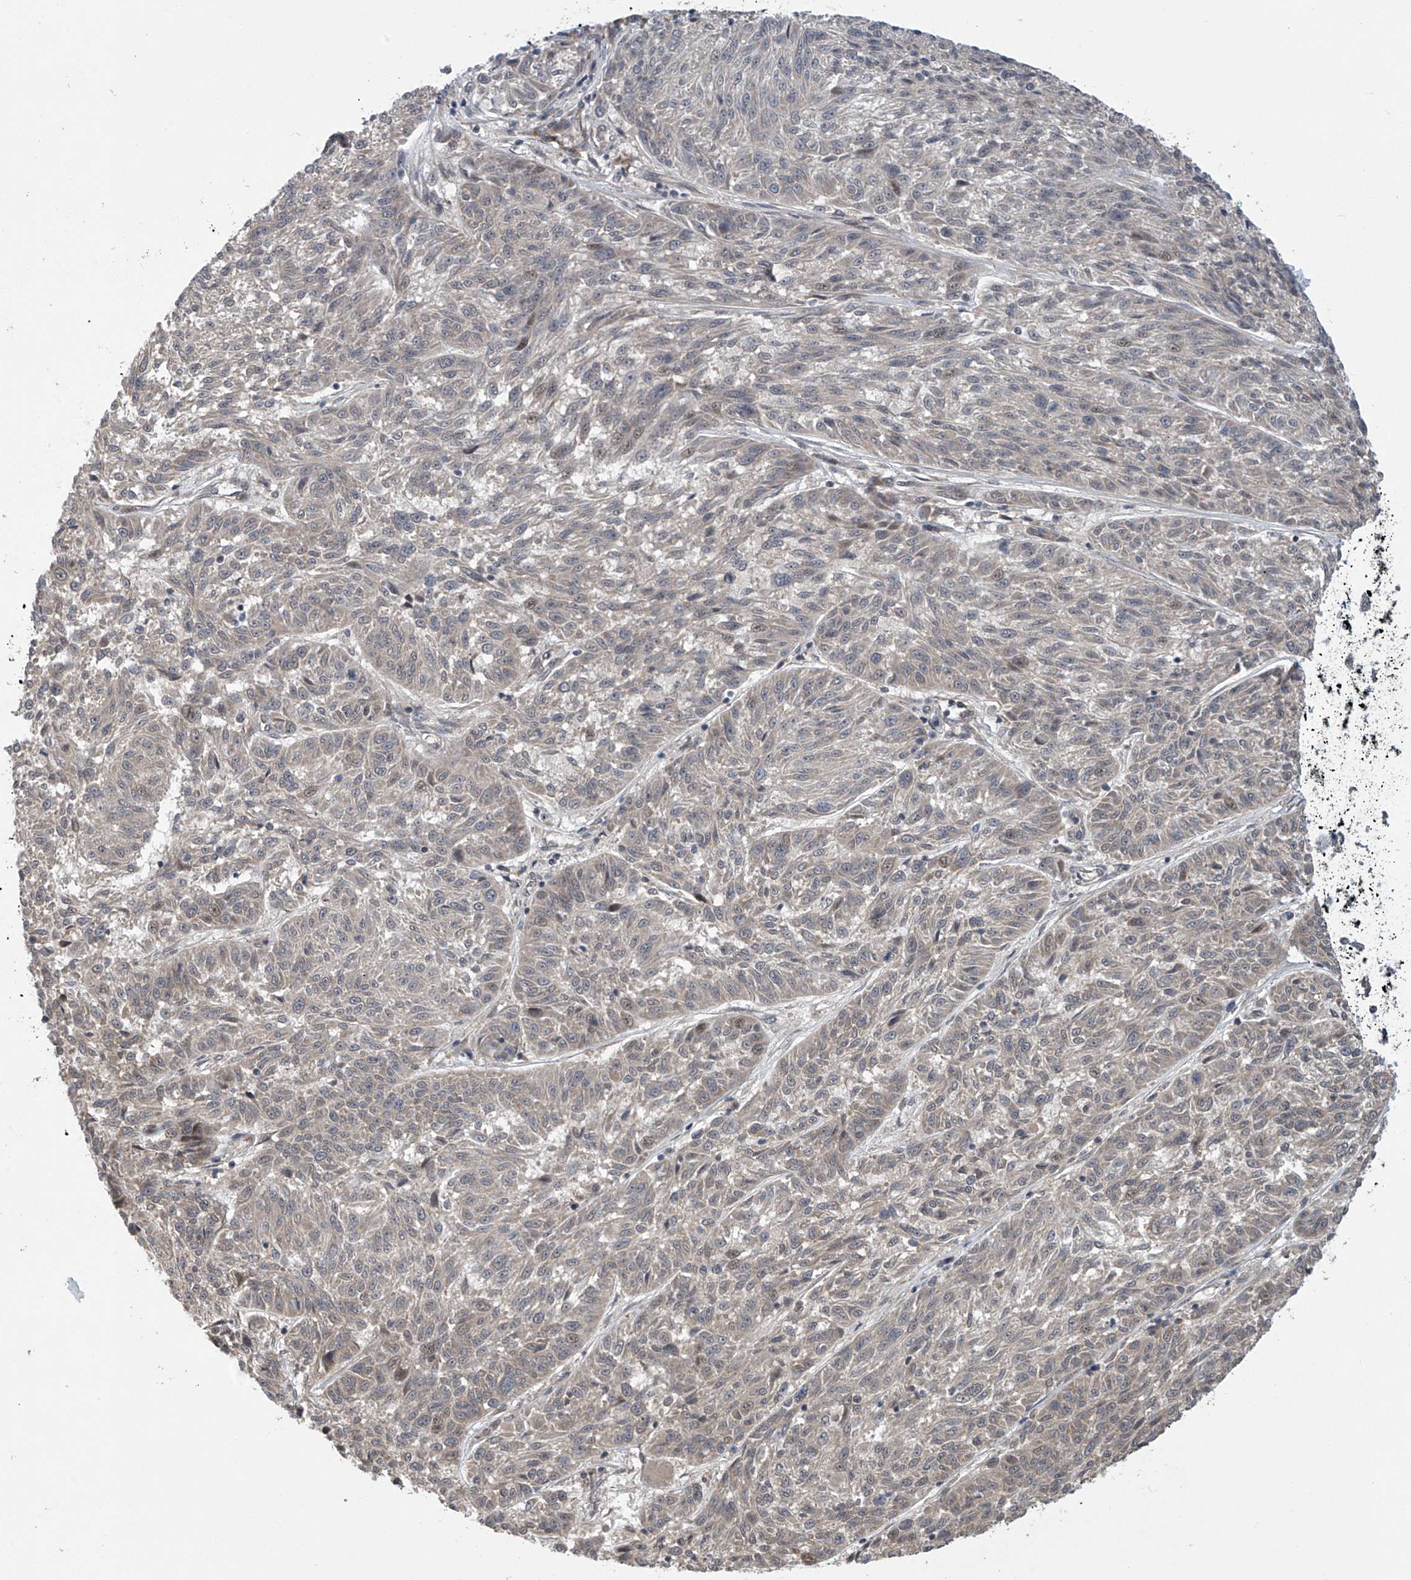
{"staining": {"intensity": "negative", "quantity": "none", "location": "none"}, "tissue": "melanoma", "cell_type": "Tumor cells", "image_type": "cancer", "snomed": [{"axis": "morphology", "description": "Malignant melanoma, NOS"}, {"axis": "topography", "description": "Skin"}], "caption": "Tumor cells show no significant positivity in melanoma.", "gene": "ABHD13", "patient": {"sex": "male", "age": 53}}